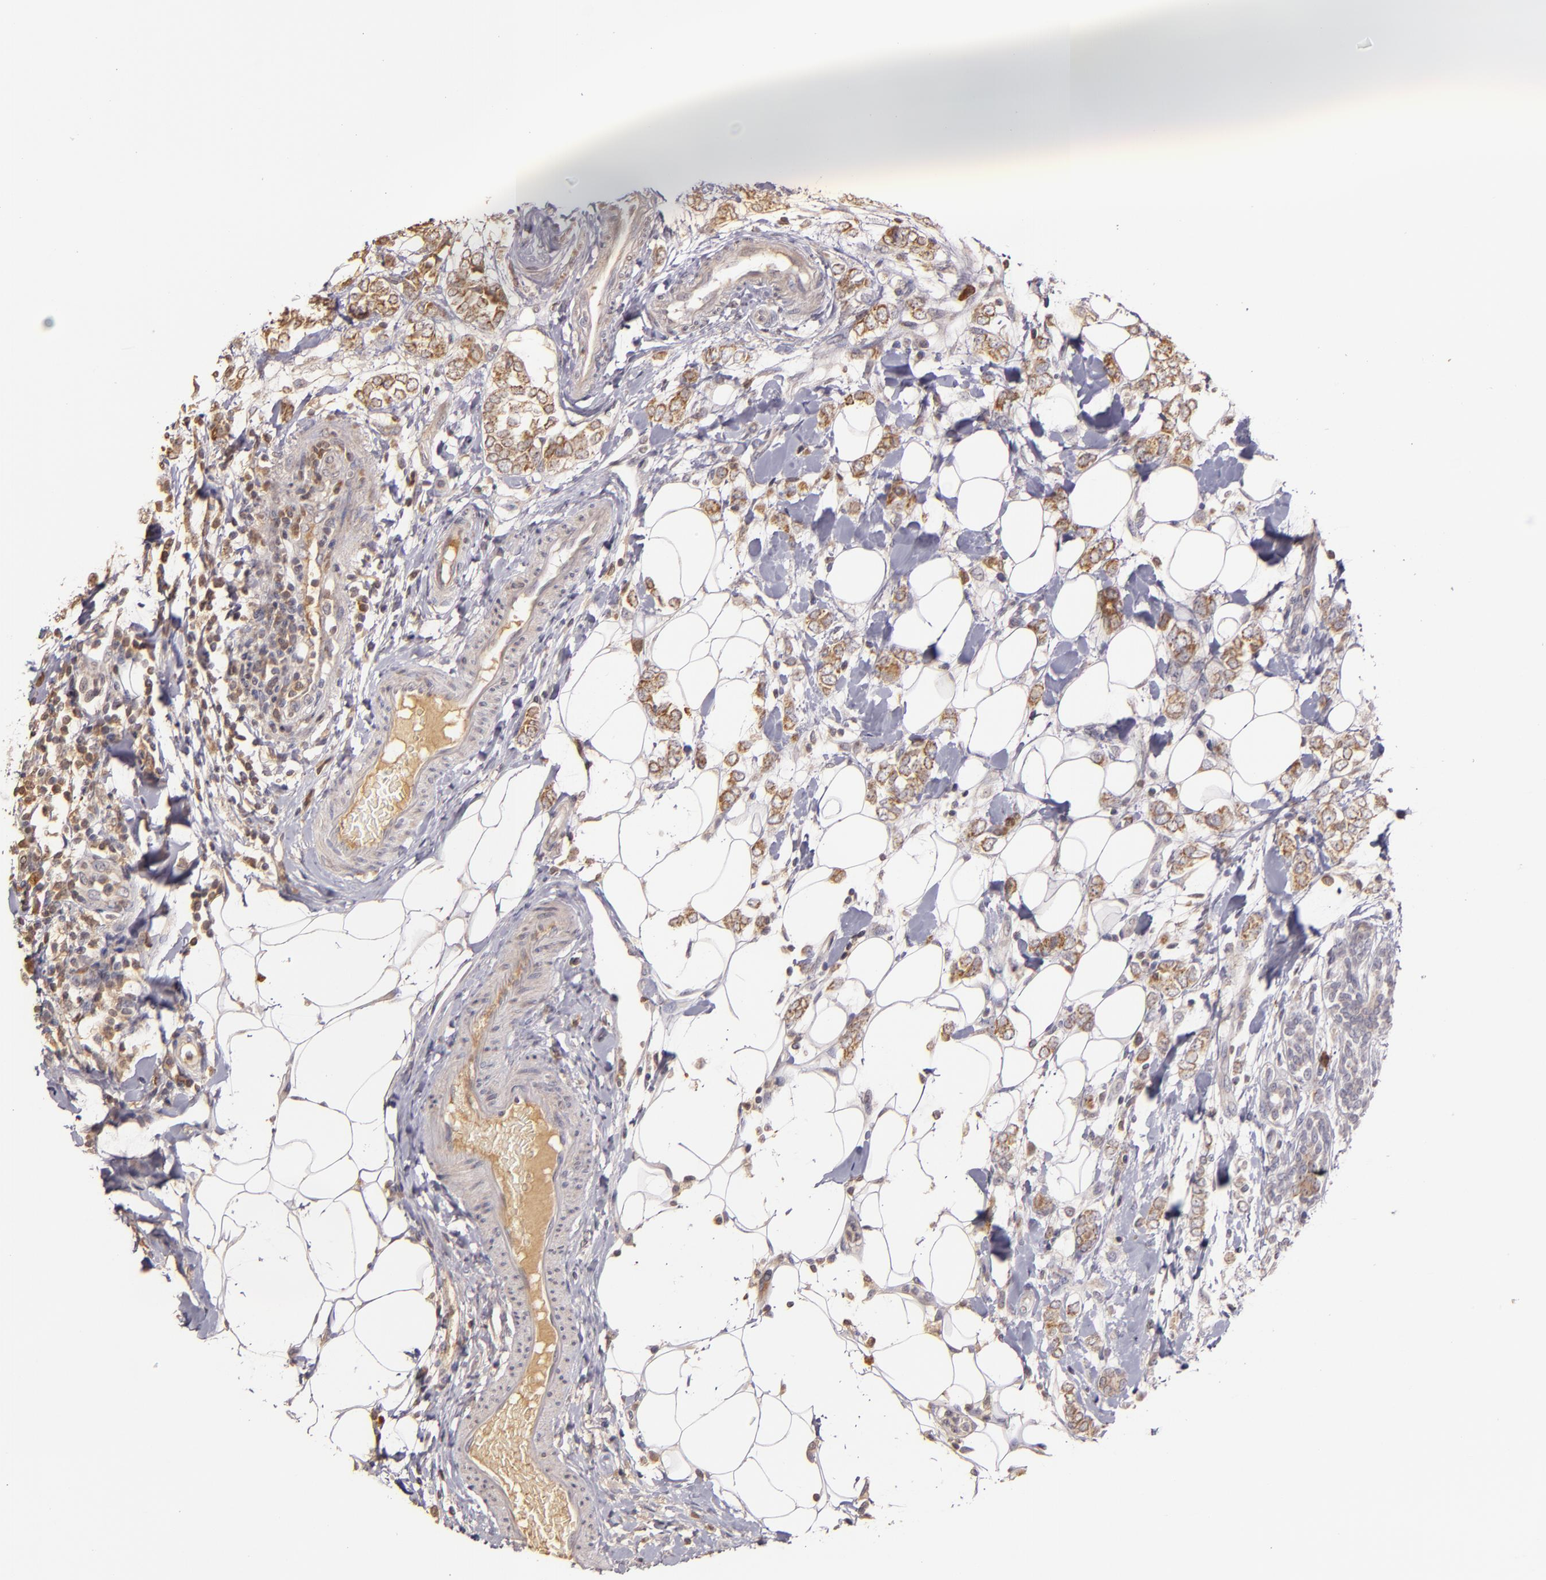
{"staining": {"intensity": "moderate", "quantity": ">75%", "location": "cytoplasmic/membranous"}, "tissue": "breast cancer", "cell_type": "Tumor cells", "image_type": "cancer", "snomed": [{"axis": "morphology", "description": "Normal tissue, NOS"}, {"axis": "morphology", "description": "Lobular carcinoma"}, {"axis": "topography", "description": "Breast"}], "caption": "Protein staining shows moderate cytoplasmic/membranous expression in about >75% of tumor cells in lobular carcinoma (breast).", "gene": "ABL1", "patient": {"sex": "female", "age": 47}}